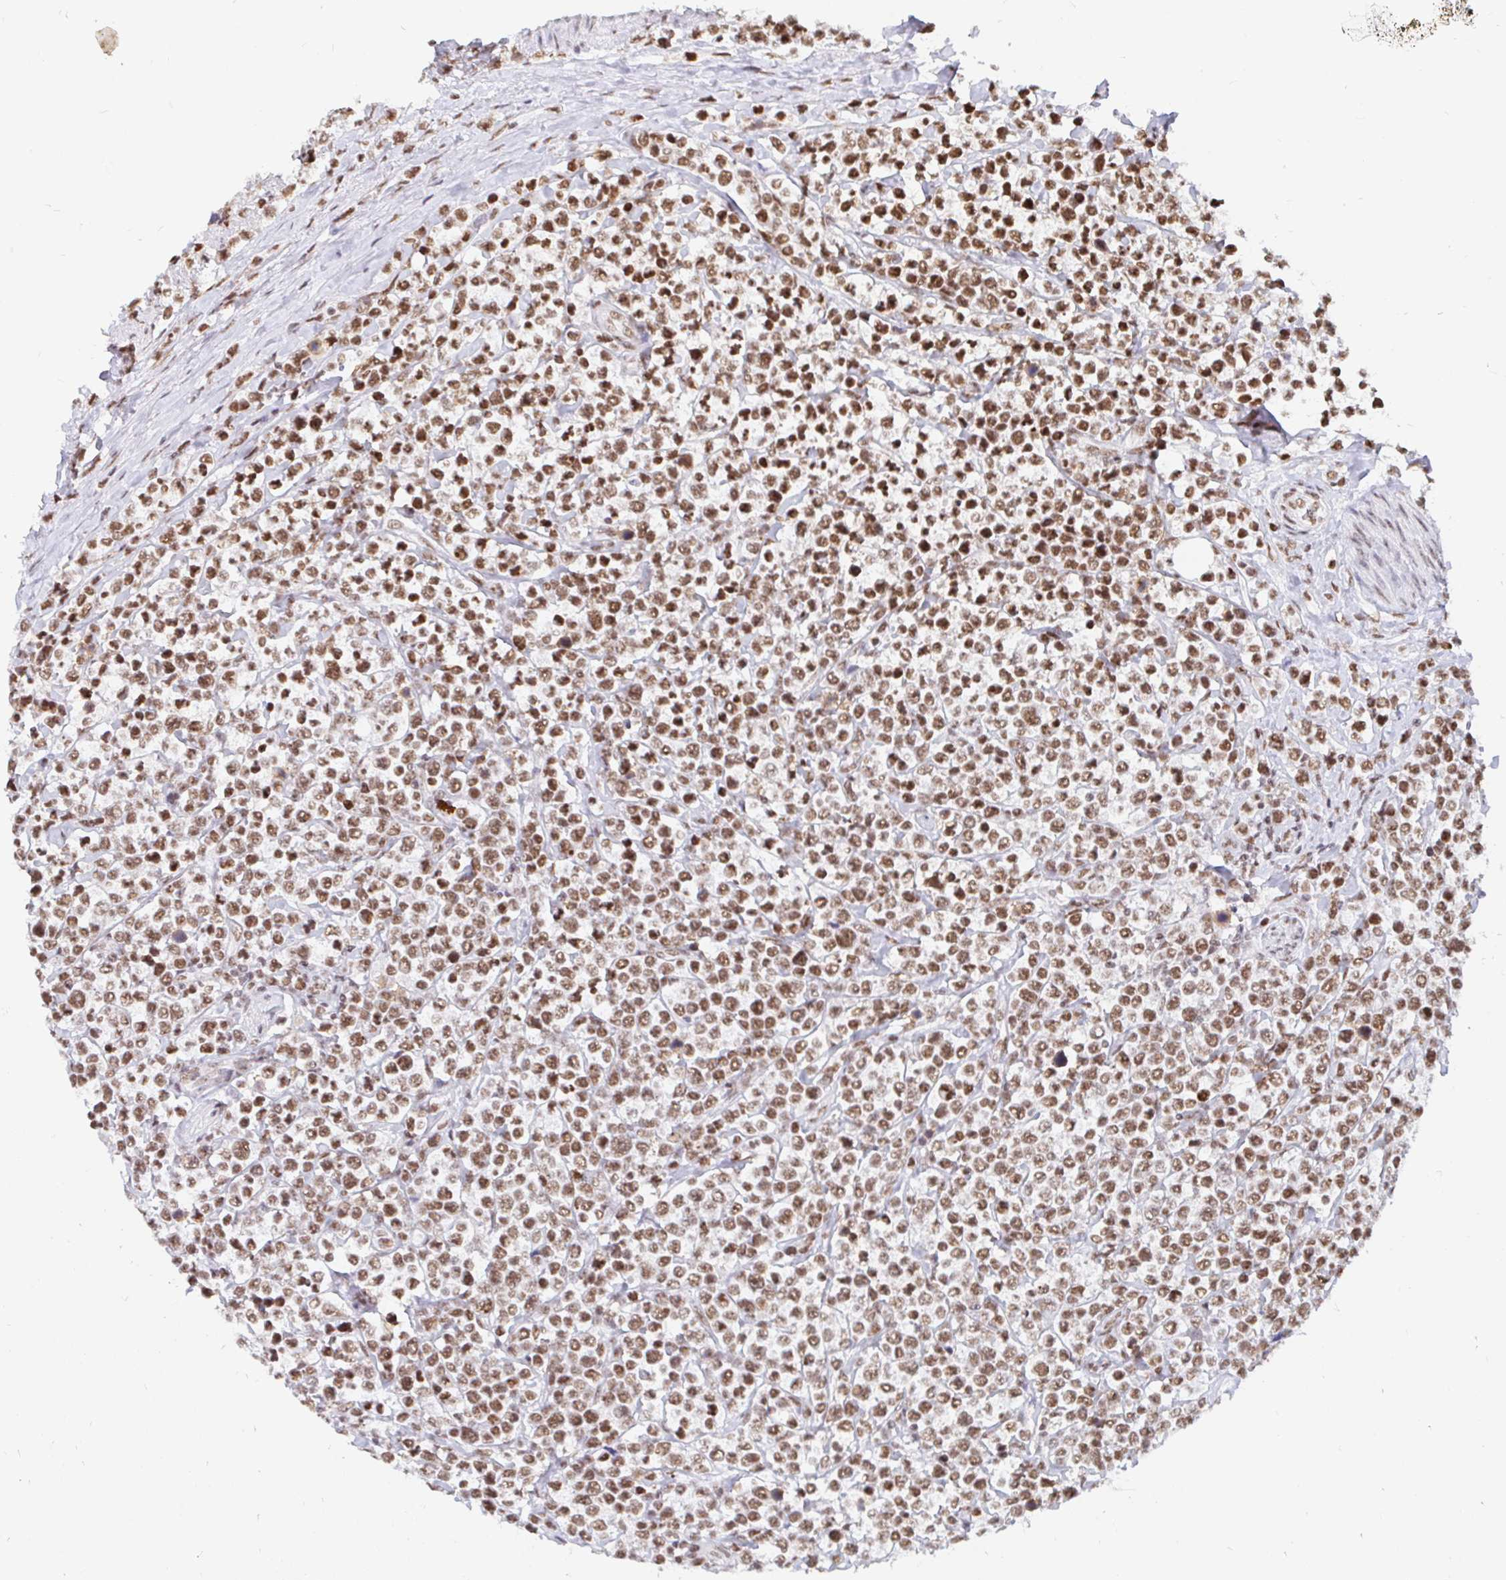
{"staining": {"intensity": "moderate", "quantity": ">75%", "location": "nuclear"}, "tissue": "lymphoma", "cell_type": "Tumor cells", "image_type": "cancer", "snomed": [{"axis": "morphology", "description": "Malignant lymphoma, non-Hodgkin's type, High grade"}, {"axis": "topography", "description": "Soft tissue"}], "caption": "About >75% of tumor cells in lymphoma show moderate nuclear protein positivity as visualized by brown immunohistochemical staining.", "gene": "RBMX", "patient": {"sex": "female", "age": 56}}